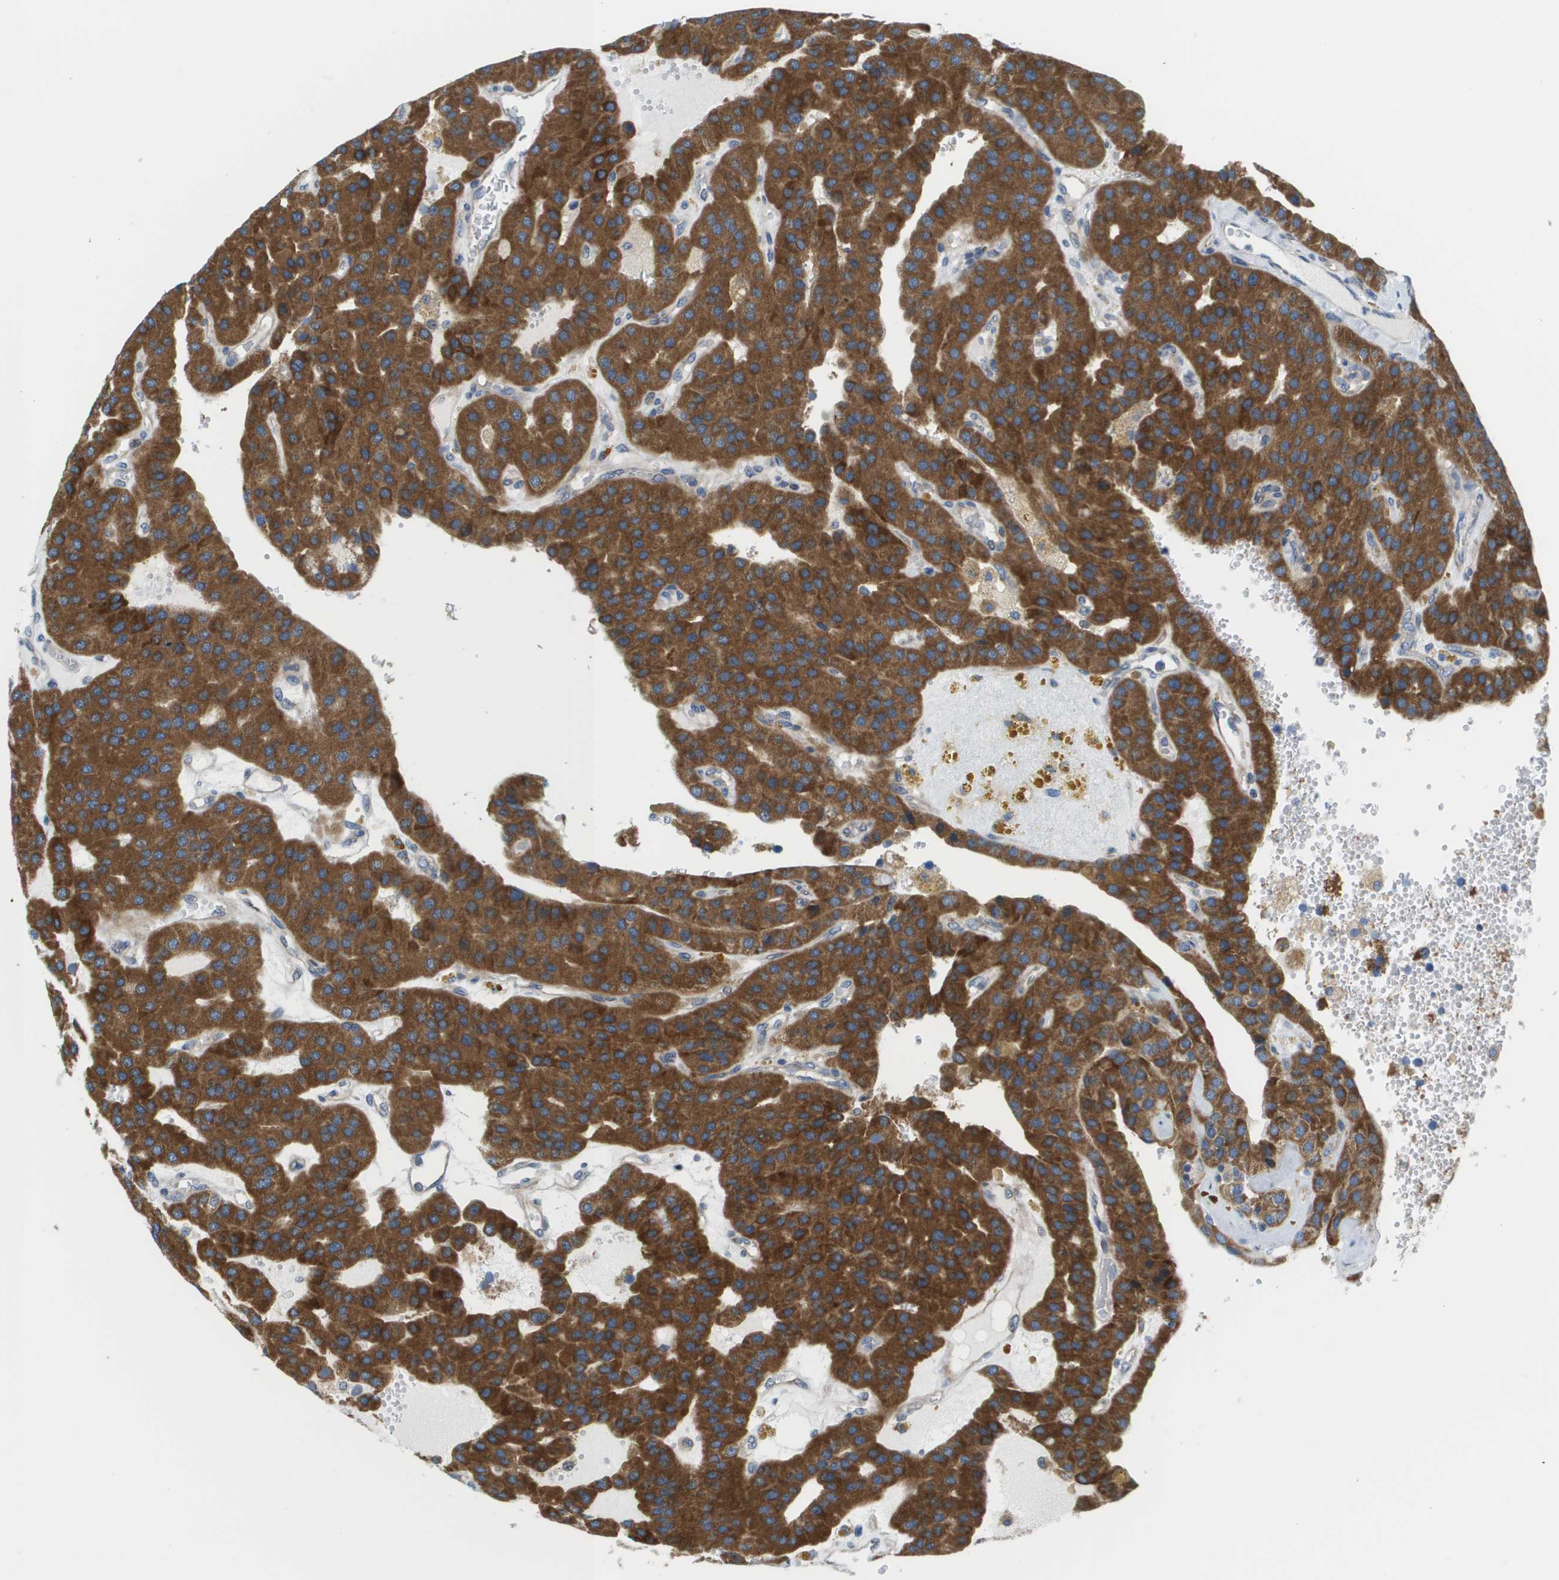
{"staining": {"intensity": "strong", "quantity": ">75%", "location": "cytoplasmic/membranous"}, "tissue": "parathyroid gland", "cell_type": "Glandular cells", "image_type": "normal", "snomed": [{"axis": "morphology", "description": "Normal tissue, NOS"}, {"axis": "morphology", "description": "Adenoma, NOS"}, {"axis": "topography", "description": "Parathyroid gland"}], "caption": "Brown immunohistochemical staining in unremarkable human parathyroid gland shows strong cytoplasmic/membranous positivity in approximately >75% of glandular cells. The staining is performed using DAB (3,3'-diaminobenzidine) brown chromogen to label protein expression. The nuclei are counter-stained blue using hematoxylin.", "gene": "KRT23", "patient": {"sex": "female", "age": 86}}